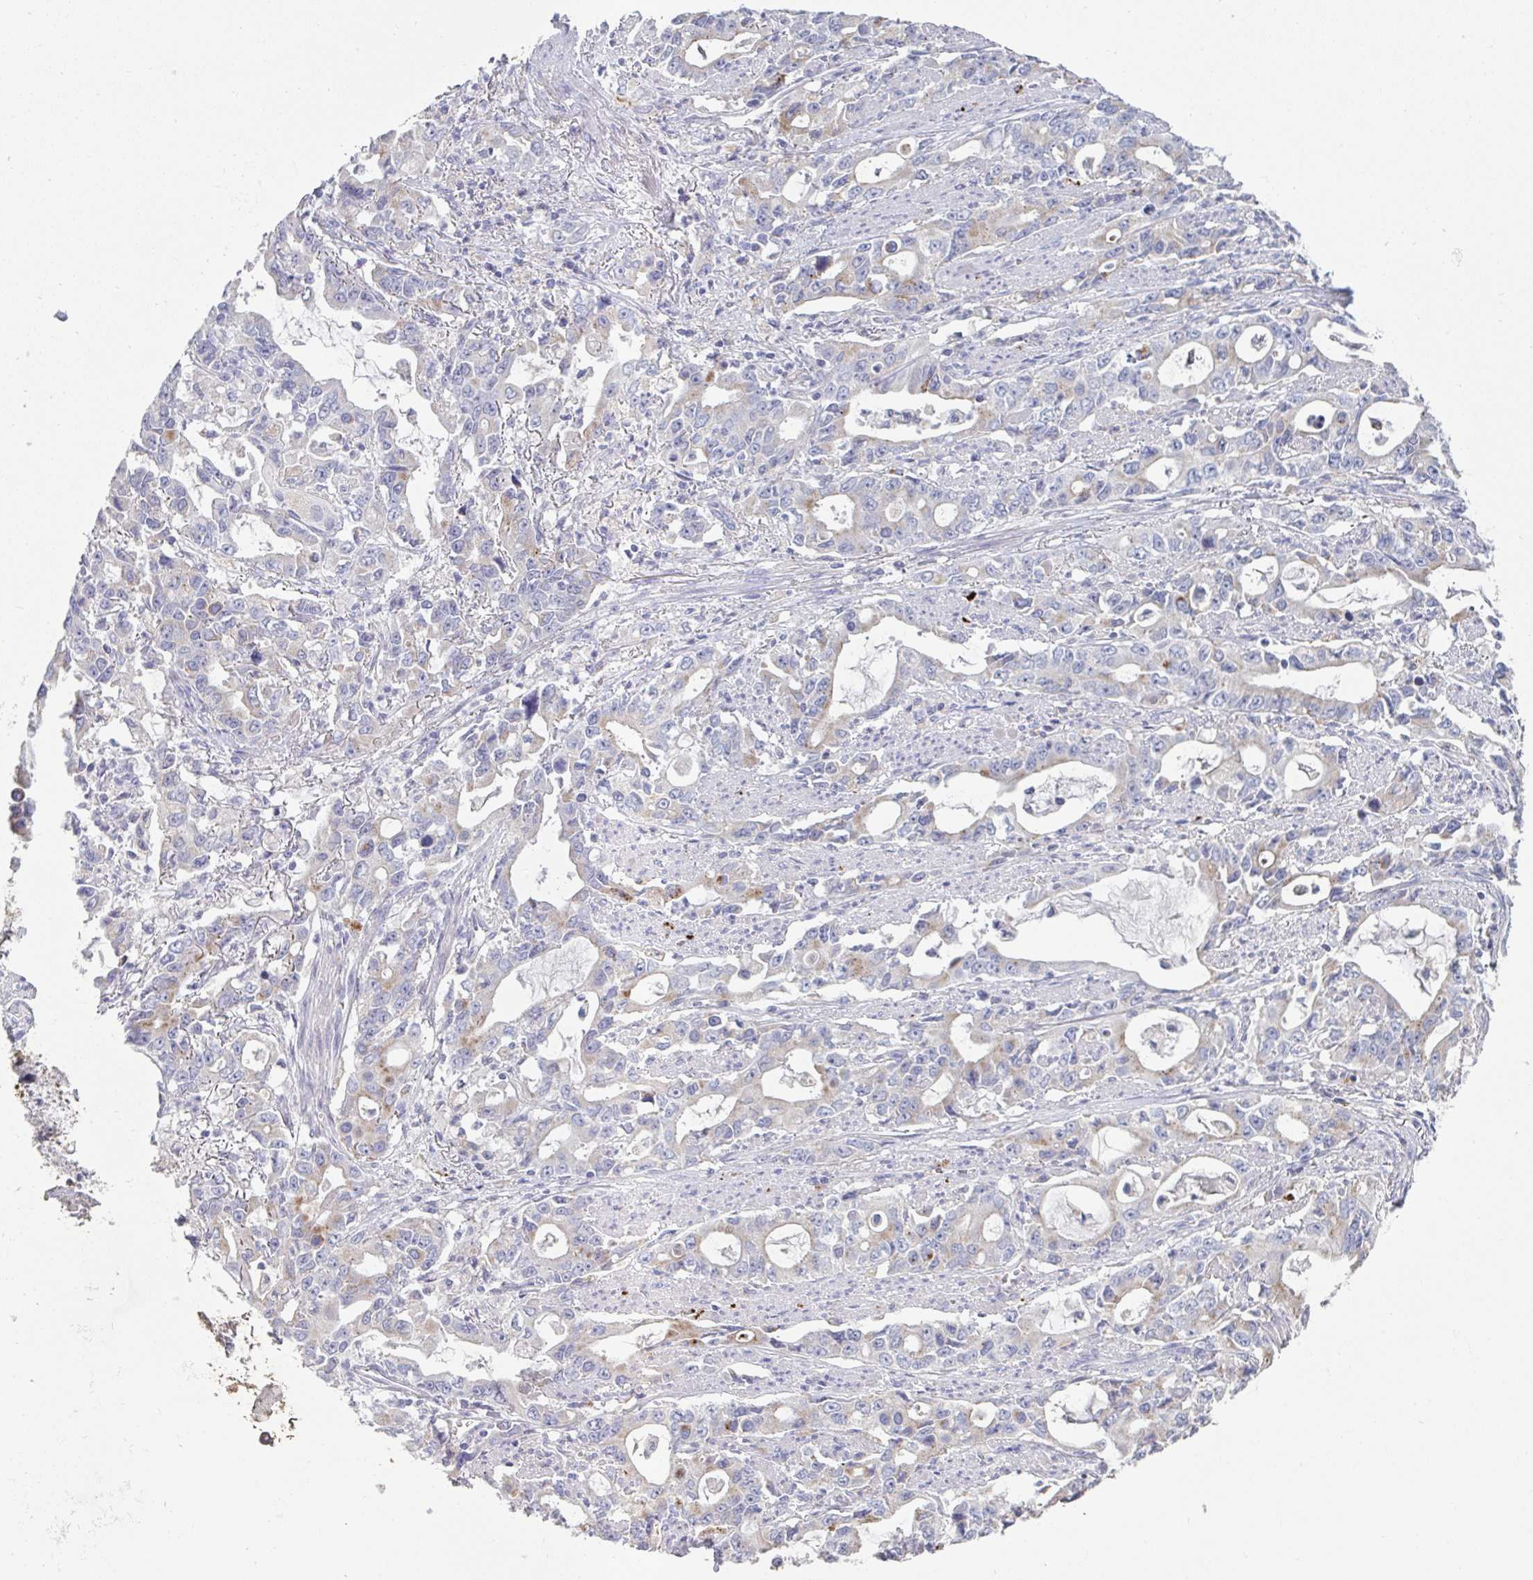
{"staining": {"intensity": "negative", "quantity": "none", "location": "none"}, "tissue": "stomach cancer", "cell_type": "Tumor cells", "image_type": "cancer", "snomed": [{"axis": "morphology", "description": "Adenocarcinoma, NOS"}, {"axis": "topography", "description": "Stomach, upper"}], "caption": "Immunohistochemical staining of human stomach cancer reveals no significant positivity in tumor cells.", "gene": "HGFAC", "patient": {"sex": "male", "age": 85}}